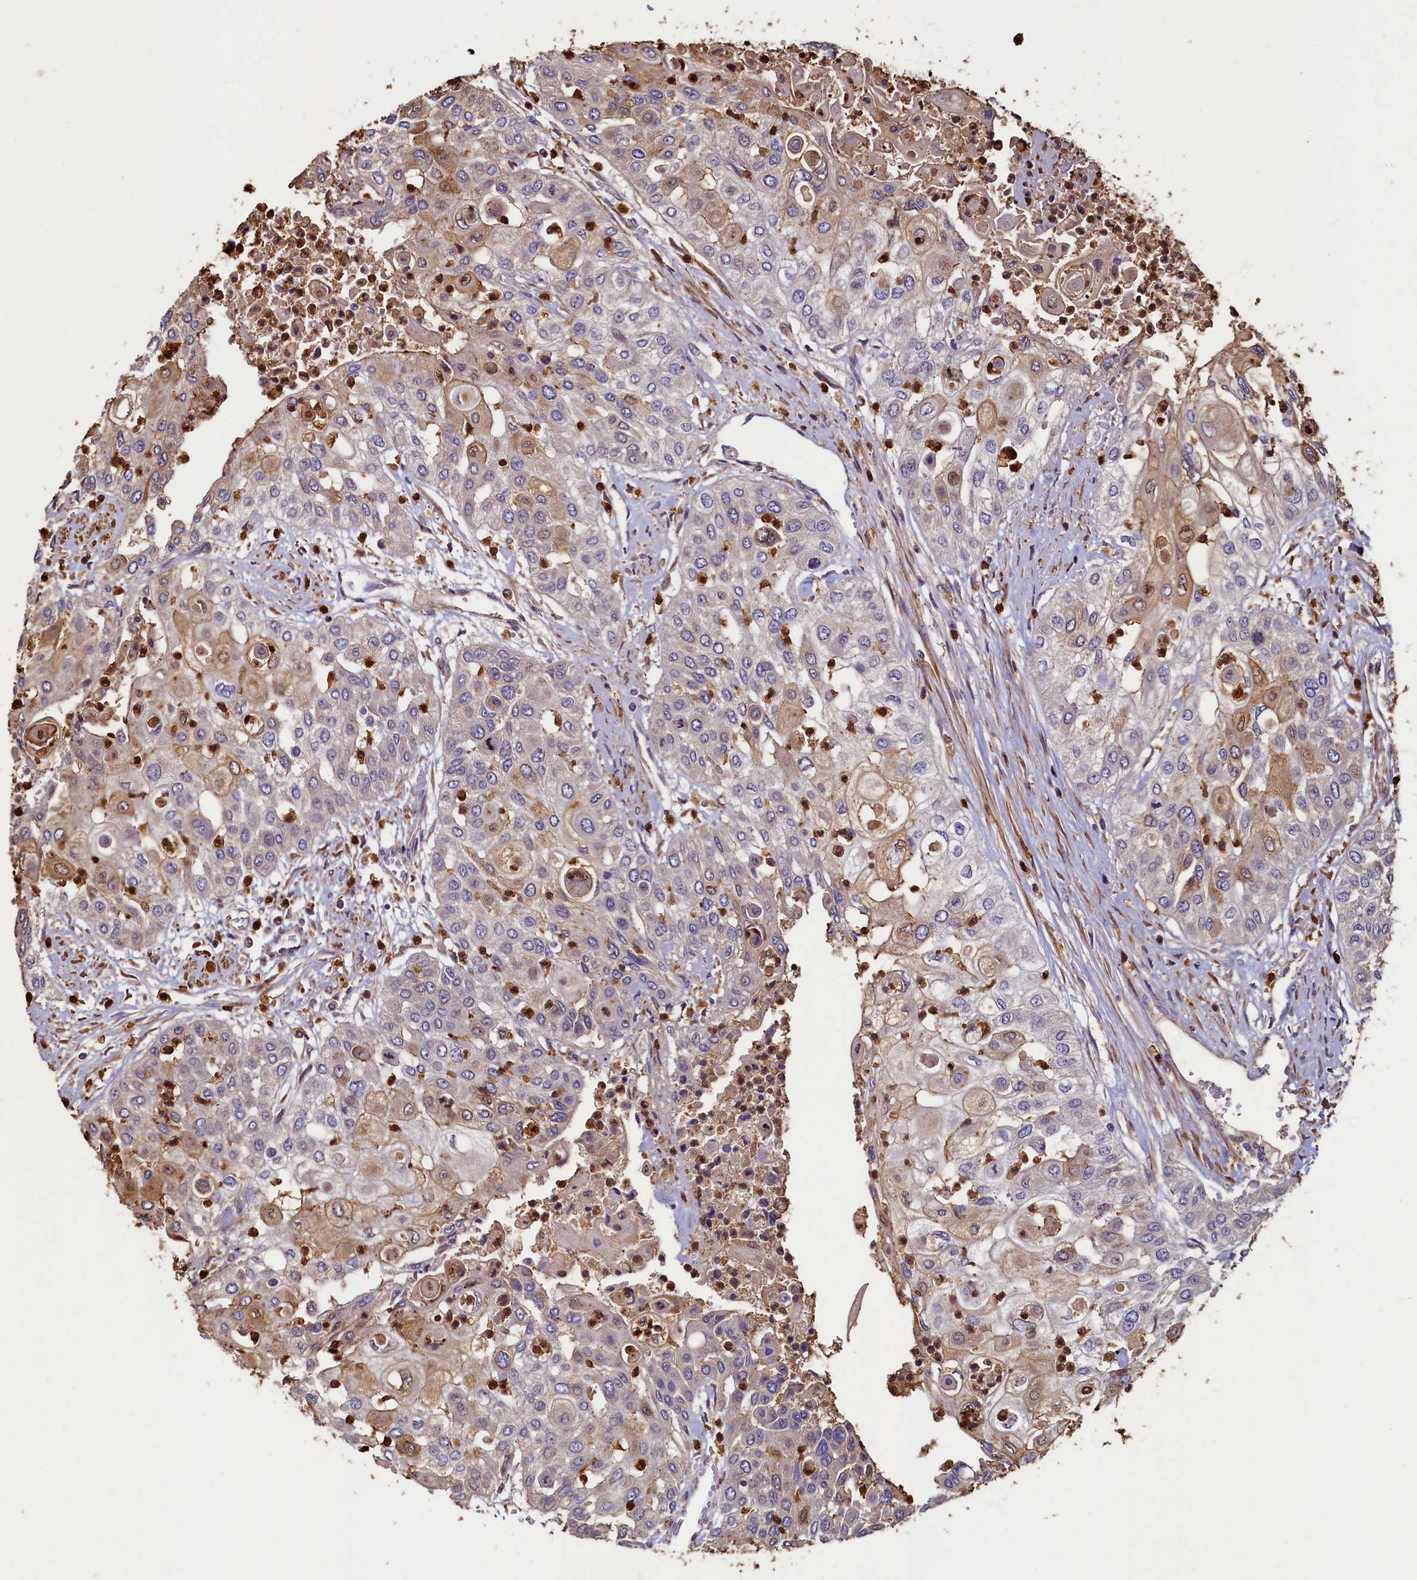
{"staining": {"intensity": "moderate", "quantity": "25%-75%", "location": "cytoplasmic/membranous,nuclear"}, "tissue": "urothelial cancer", "cell_type": "Tumor cells", "image_type": "cancer", "snomed": [{"axis": "morphology", "description": "Urothelial carcinoma, High grade"}, {"axis": "topography", "description": "Urinary bladder"}], "caption": "Immunohistochemistry histopathology image of human urothelial cancer stained for a protein (brown), which reveals medium levels of moderate cytoplasmic/membranous and nuclear positivity in about 25%-75% of tumor cells.", "gene": "CCDC102B", "patient": {"sex": "female", "age": 79}}